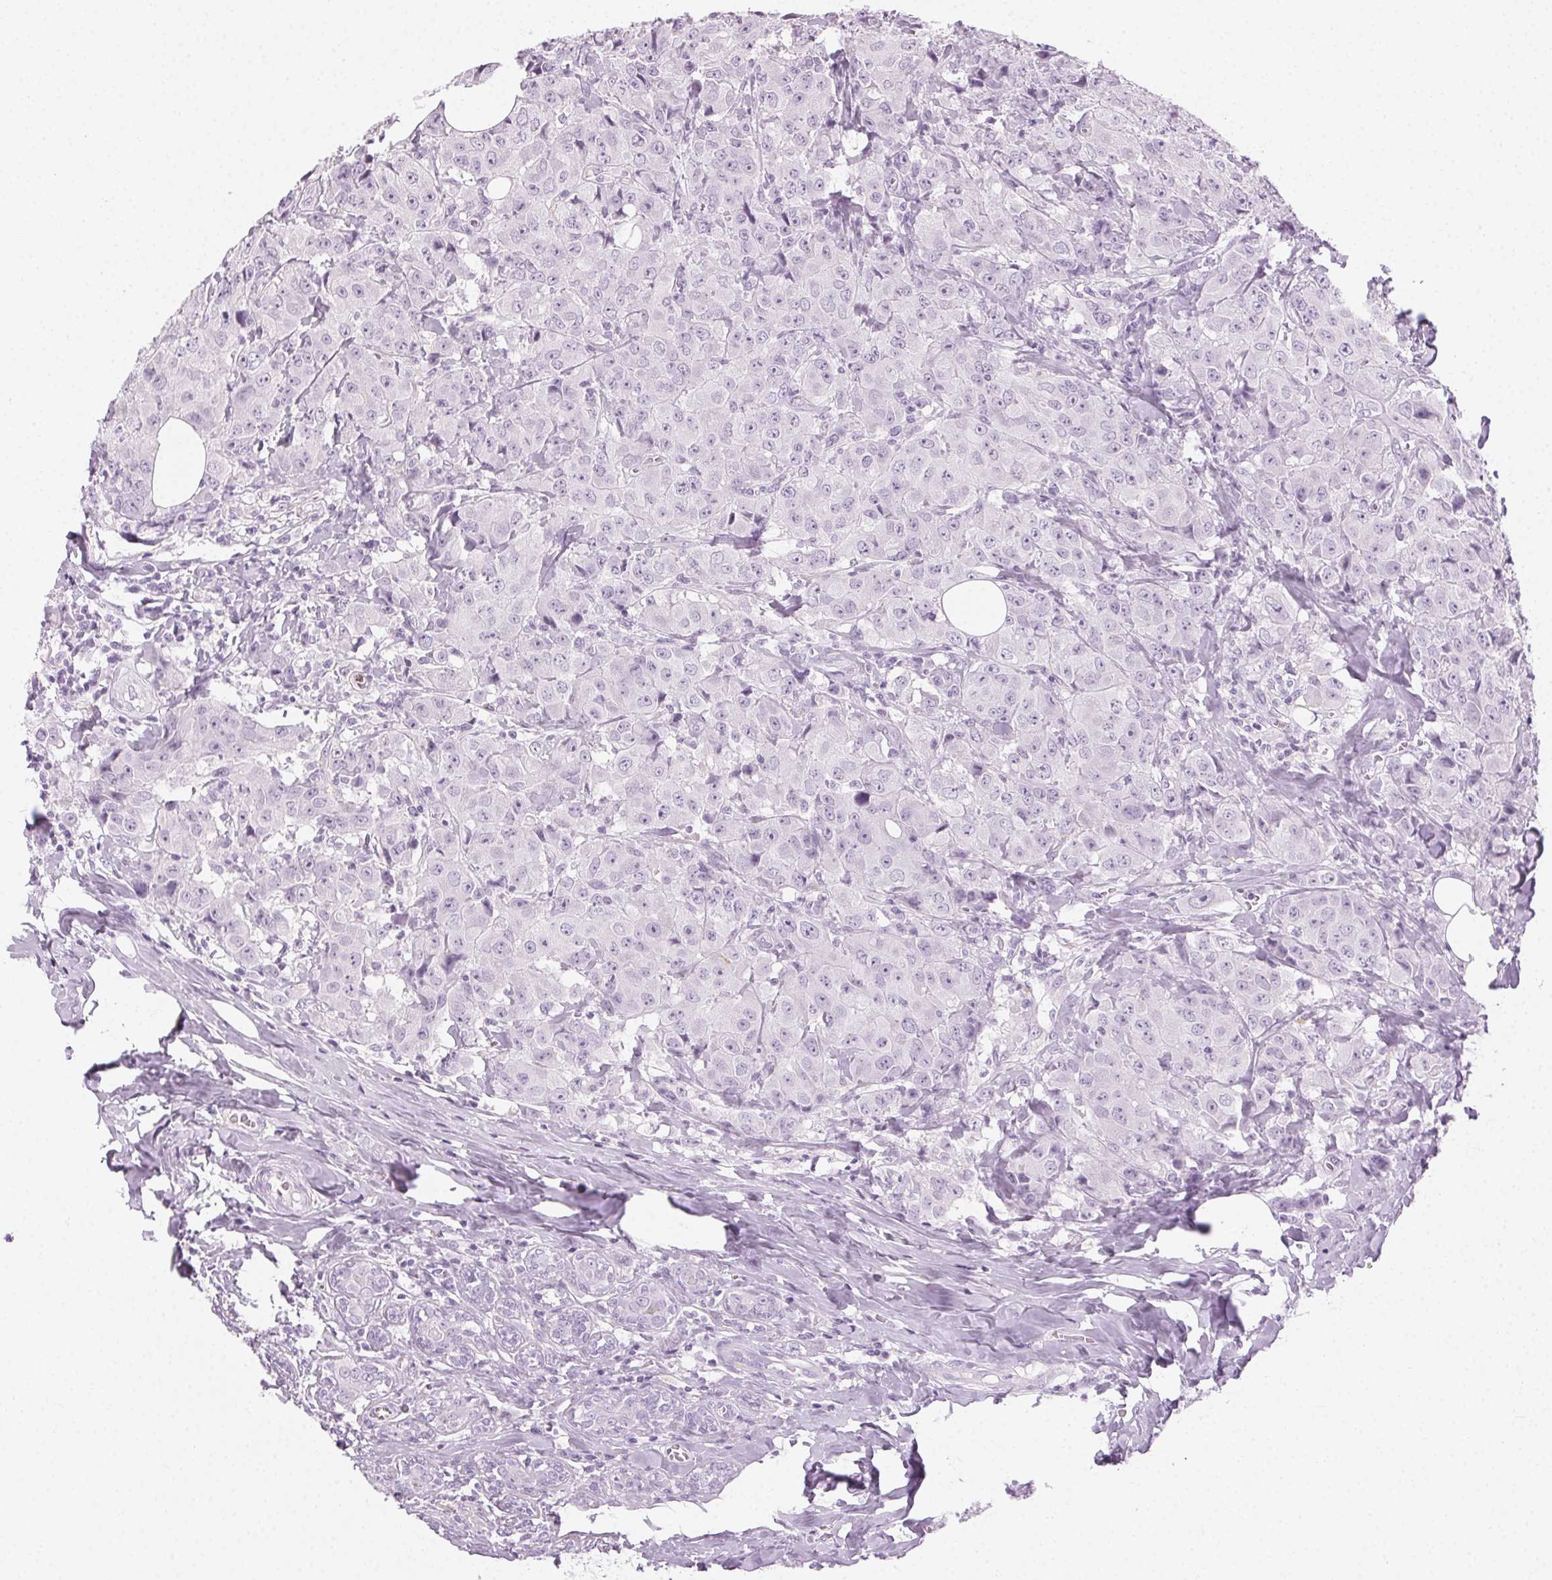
{"staining": {"intensity": "negative", "quantity": "none", "location": "none"}, "tissue": "breast cancer", "cell_type": "Tumor cells", "image_type": "cancer", "snomed": [{"axis": "morphology", "description": "Normal tissue, NOS"}, {"axis": "morphology", "description": "Duct carcinoma"}, {"axis": "topography", "description": "Breast"}], "caption": "An immunohistochemistry (IHC) photomicrograph of breast infiltrating ductal carcinoma is shown. There is no staining in tumor cells of breast infiltrating ductal carcinoma. Nuclei are stained in blue.", "gene": "MPO", "patient": {"sex": "female", "age": 43}}